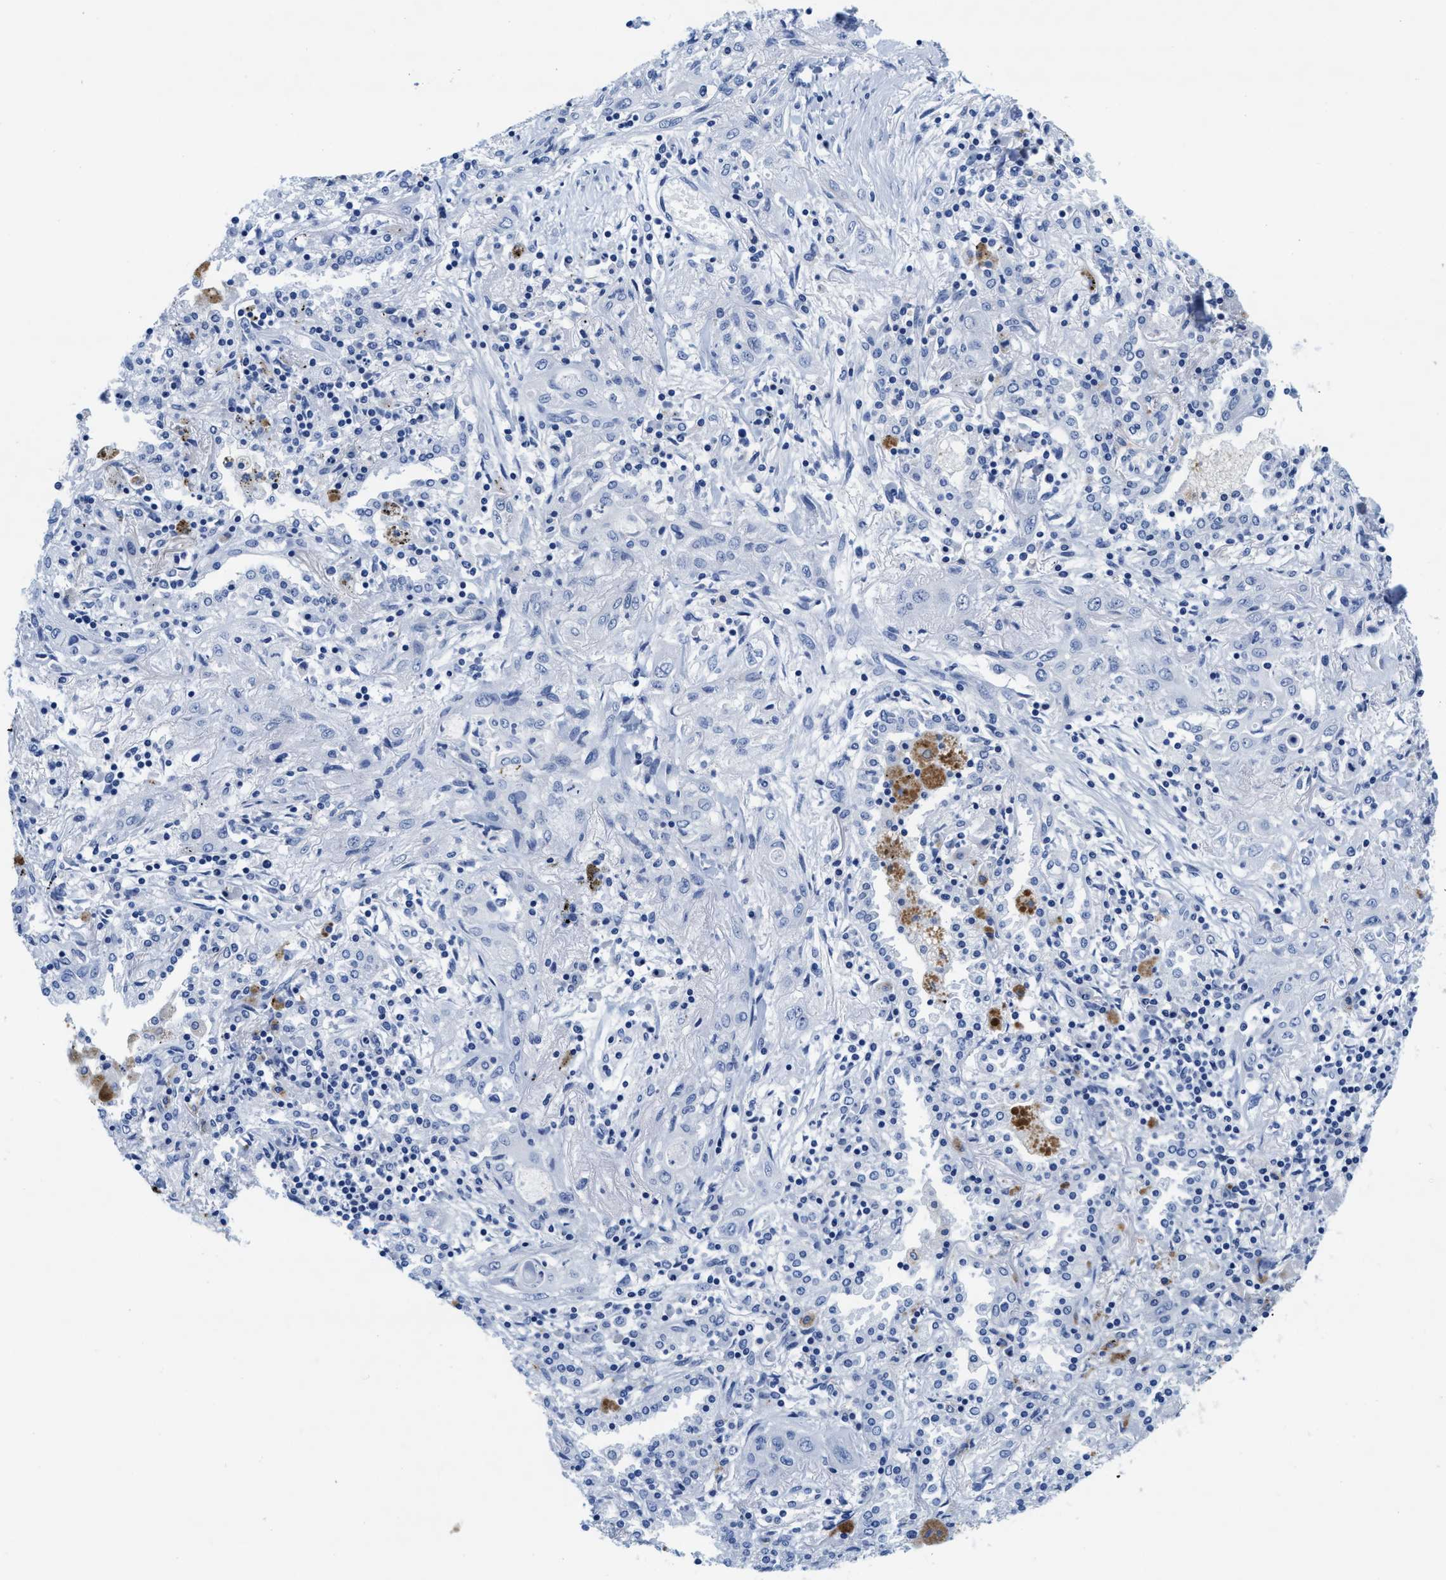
{"staining": {"intensity": "negative", "quantity": "none", "location": "none"}, "tissue": "lung cancer", "cell_type": "Tumor cells", "image_type": "cancer", "snomed": [{"axis": "morphology", "description": "Squamous cell carcinoma, NOS"}, {"axis": "topography", "description": "Lung"}], "caption": "The photomicrograph demonstrates no staining of tumor cells in squamous cell carcinoma (lung).", "gene": "TTC3", "patient": {"sex": "female", "age": 47}}